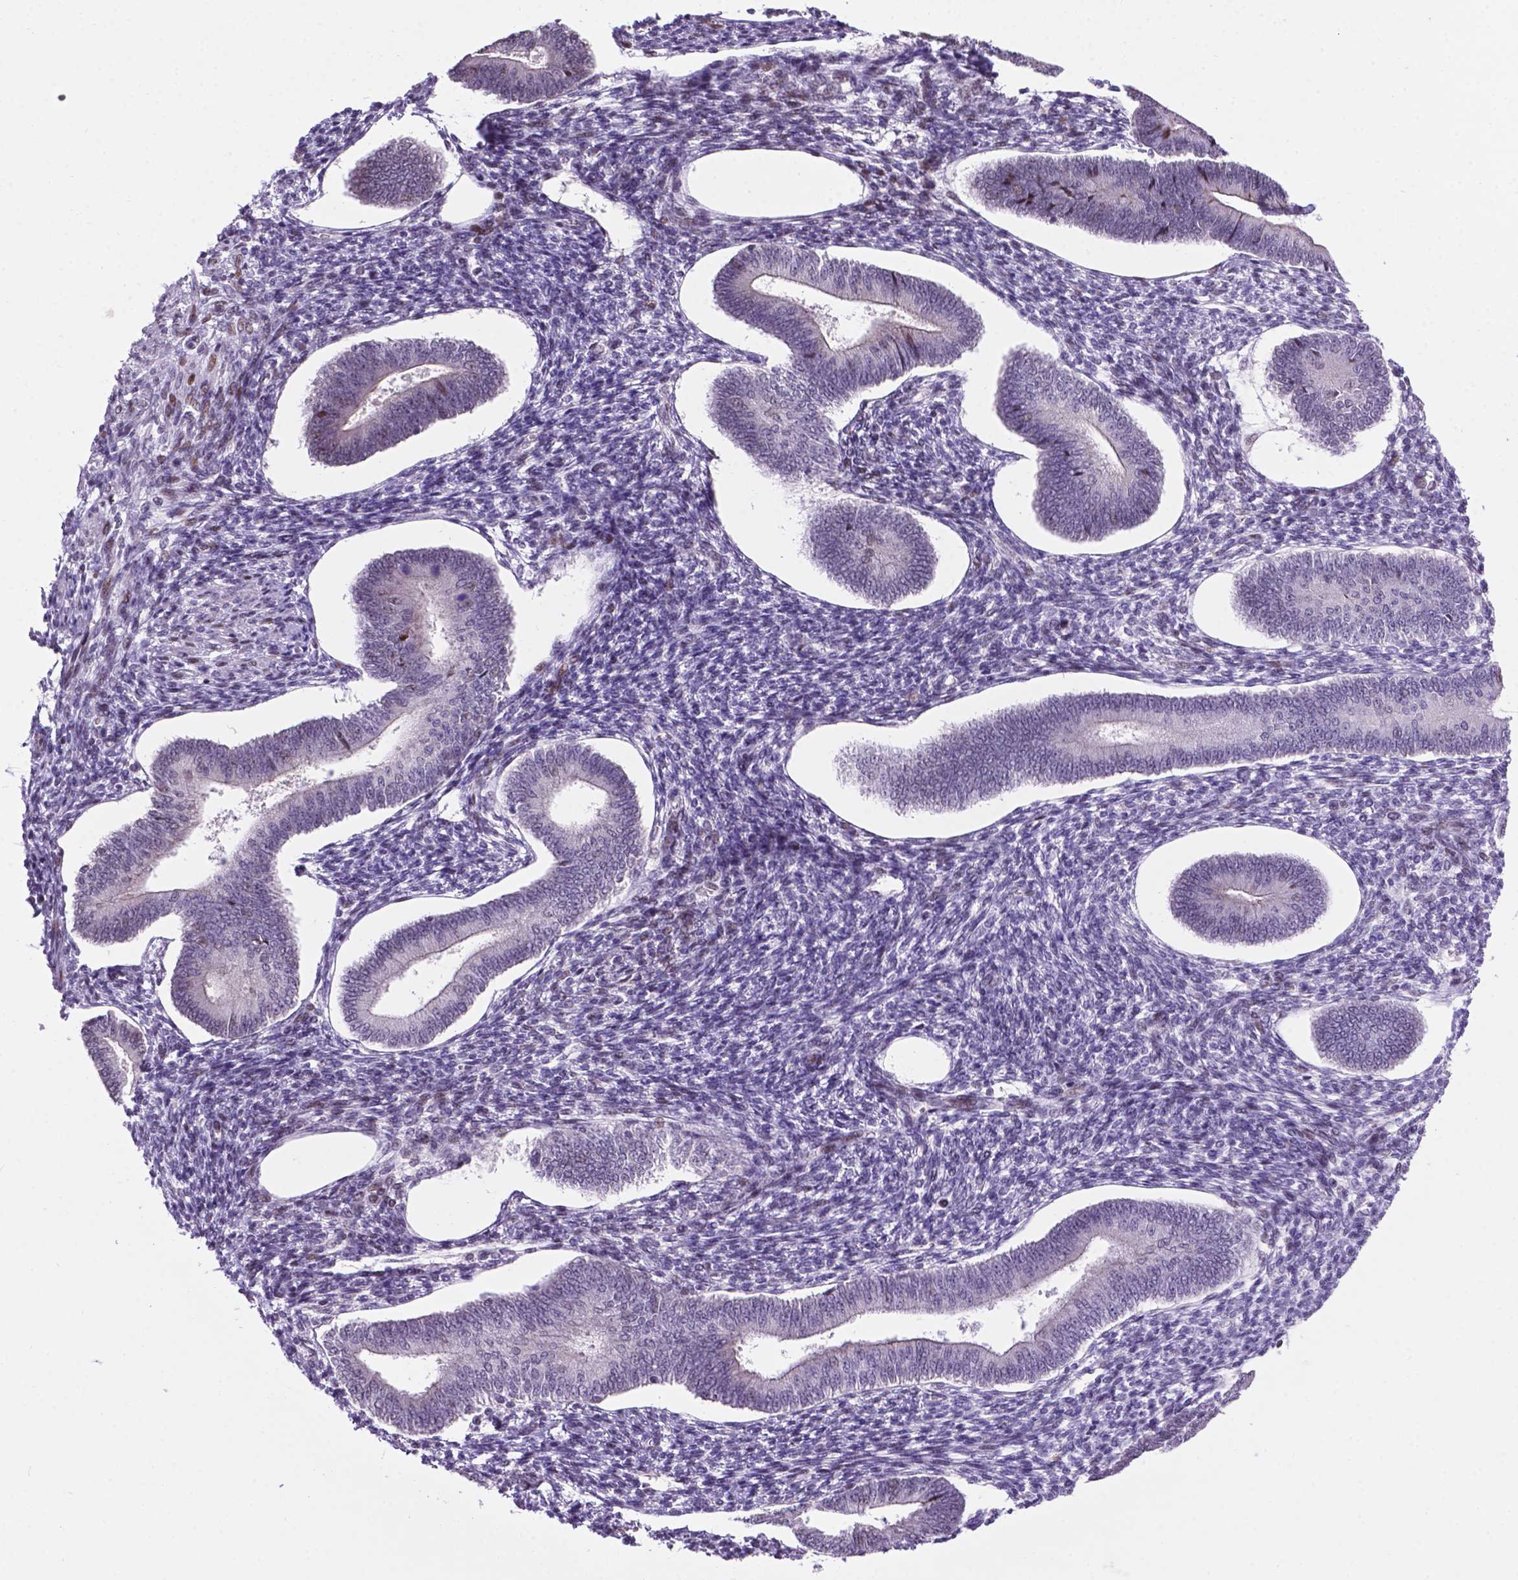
{"staining": {"intensity": "negative", "quantity": "none", "location": "none"}, "tissue": "endometrium", "cell_type": "Cells in endometrial stroma", "image_type": "normal", "snomed": [{"axis": "morphology", "description": "Normal tissue, NOS"}, {"axis": "topography", "description": "Endometrium"}], "caption": "Immunohistochemistry (IHC) histopathology image of unremarkable endometrium stained for a protein (brown), which exhibits no expression in cells in endometrial stroma. Brightfield microscopy of immunohistochemistry (IHC) stained with DAB (brown) and hematoxylin (blue), captured at high magnification.", "gene": "SMAD2", "patient": {"sex": "female", "age": 42}}